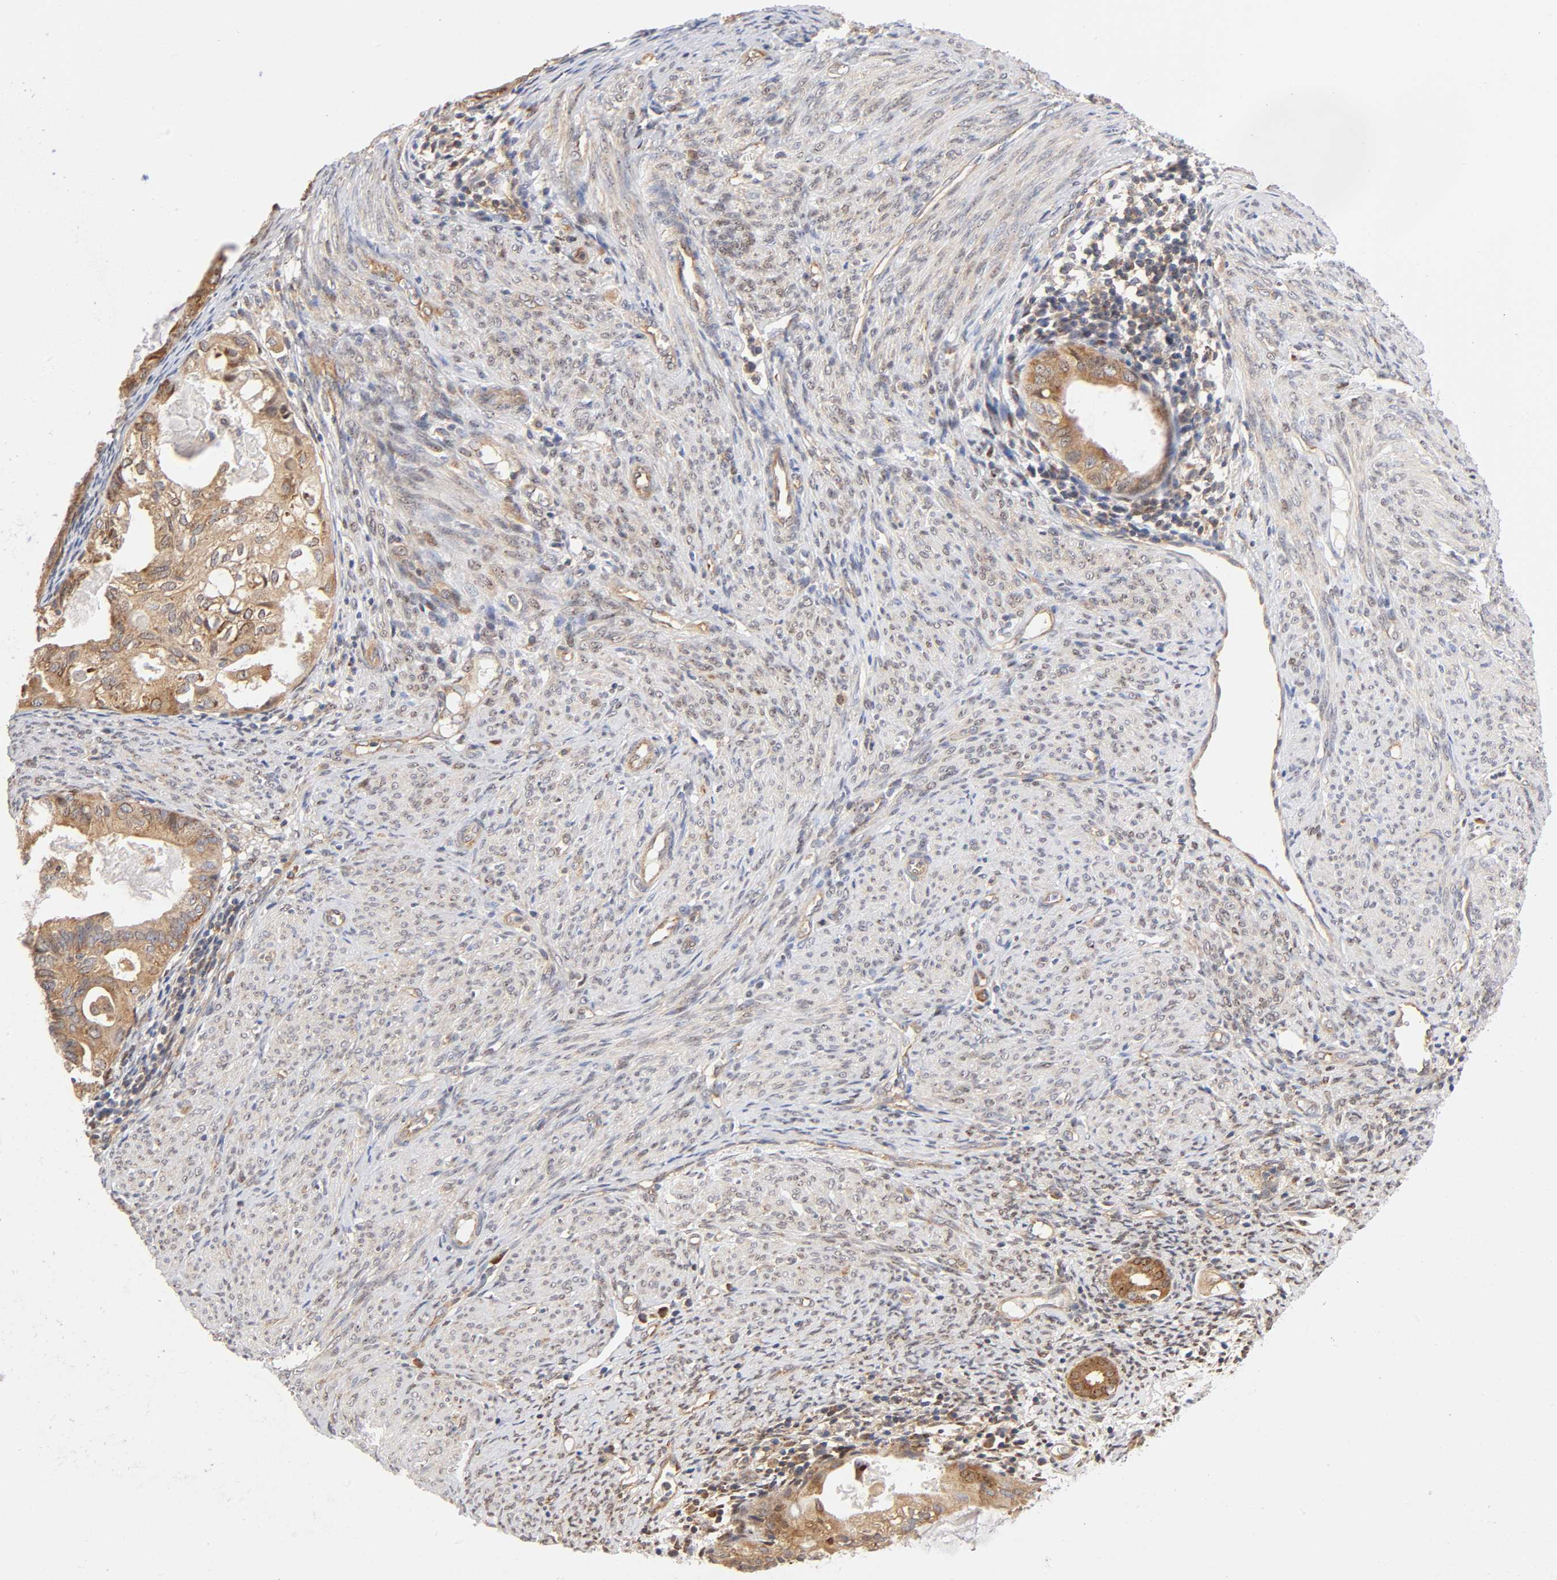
{"staining": {"intensity": "moderate", "quantity": ">75%", "location": "cytoplasmic/membranous"}, "tissue": "cervical cancer", "cell_type": "Tumor cells", "image_type": "cancer", "snomed": [{"axis": "morphology", "description": "Normal tissue, NOS"}, {"axis": "morphology", "description": "Adenocarcinoma, NOS"}, {"axis": "topography", "description": "Cervix"}, {"axis": "topography", "description": "Endometrium"}], "caption": "The immunohistochemical stain labels moderate cytoplasmic/membranous expression in tumor cells of cervical cancer tissue. The protein is stained brown, and the nuclei are stained in blue (DAB IHC with brightfield microscopy, high magnification).", "gene": "PAFAH1B1", "patient": {"sex": "female", "age": 86}}